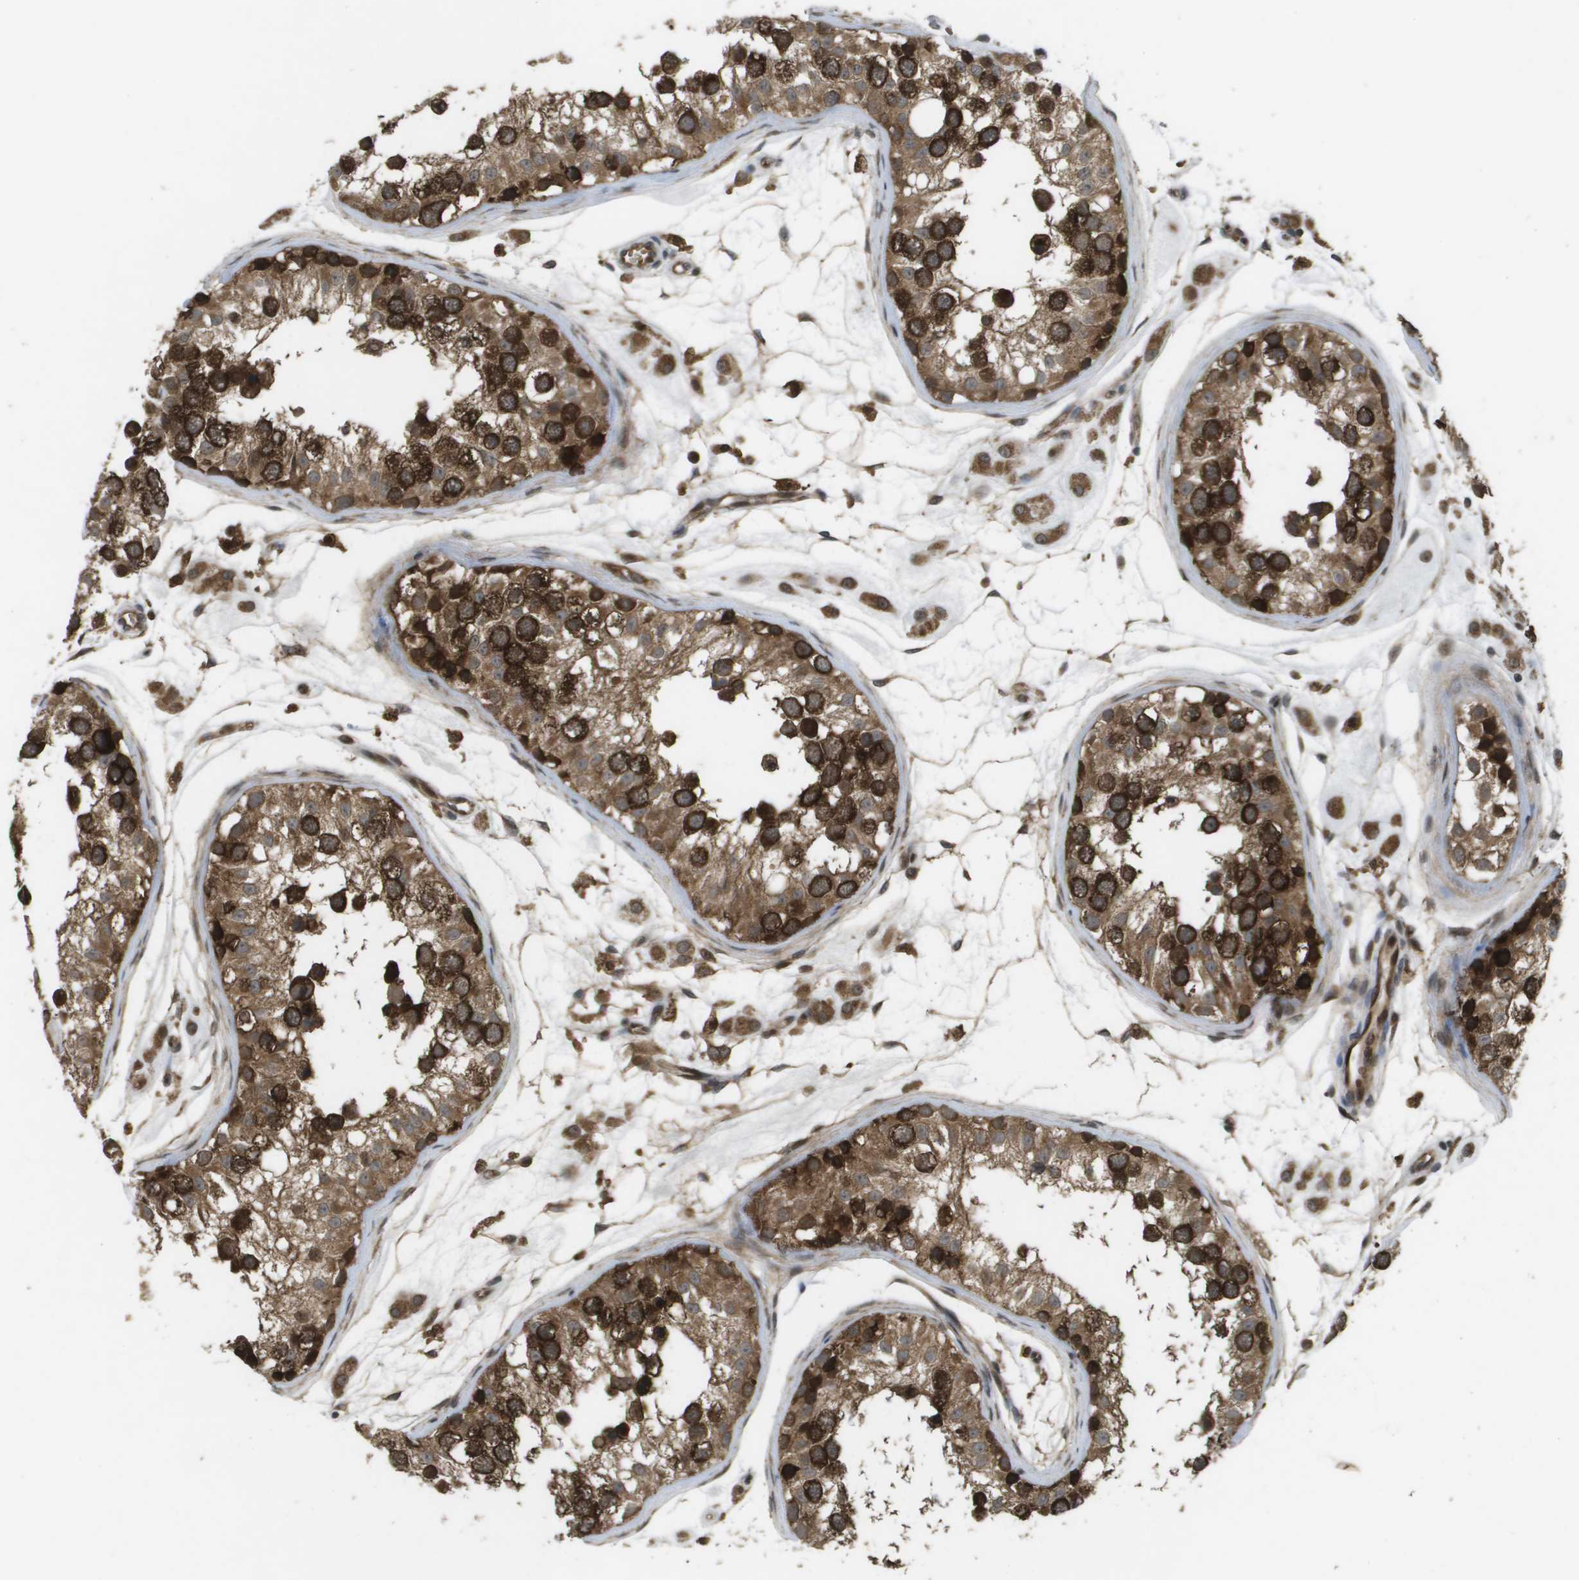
{"staining": {"intensity": "strong", "quantity": ">75%", "location": "cytoplasmic/membranous"}, "tissue": "testis", "cell_type": "Cells in seminiferous ducts", "image_type": "normal", "snomed": [{"axis": "morphology", "description": "Normal tissue, NOS"}, {"axis": "morphology", "description": "Adenocarcinoma, metastatic, NOS"}, {"axis": "topography", "description": "Testis"}], "caption": "Strong cytoplasmic/membranous positivity is present in about >75% of cells in seminiferous ducts in normal testis. (DAB = brown stain, brightfield microscopy at high magnification).", "gene": "KIF11", "patient": {"sex": "male", "age": 26}}